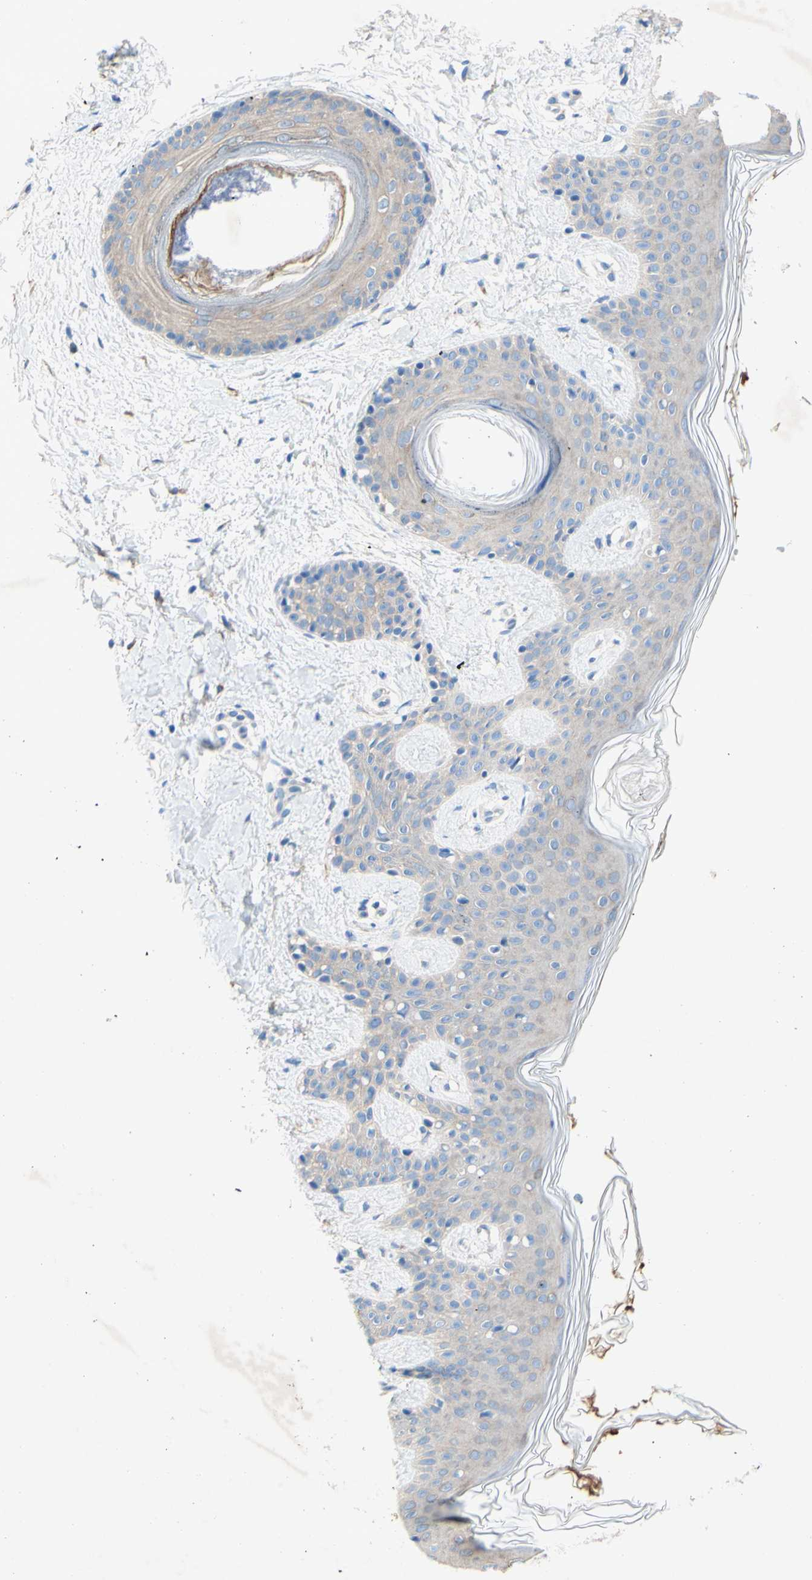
{"staining": {"intensity": "weak", "quantity": "25%-75%", "location": "cytoplasmic/membranous"}, "tissue": "skin", "cell_type": "Fibroblasts", "image_type": "normal", "snomed": [{"axis": "morphology", "description": "Normal tissue, NOS"}, {"axis": "topography", "description": "Skin"}], "caption": "The histopathology image exhibits staining of unremarkable skin, revealing weak cytoplasmic/membranous protein positivity (brown color) within fibroblasts. (DAB (3,3'-diaminobenzidine) = brown stain, brightfield microscopy at high magnification).", "gene": "TMIGD2", "patient": {"sex": "male", "age": 16}}